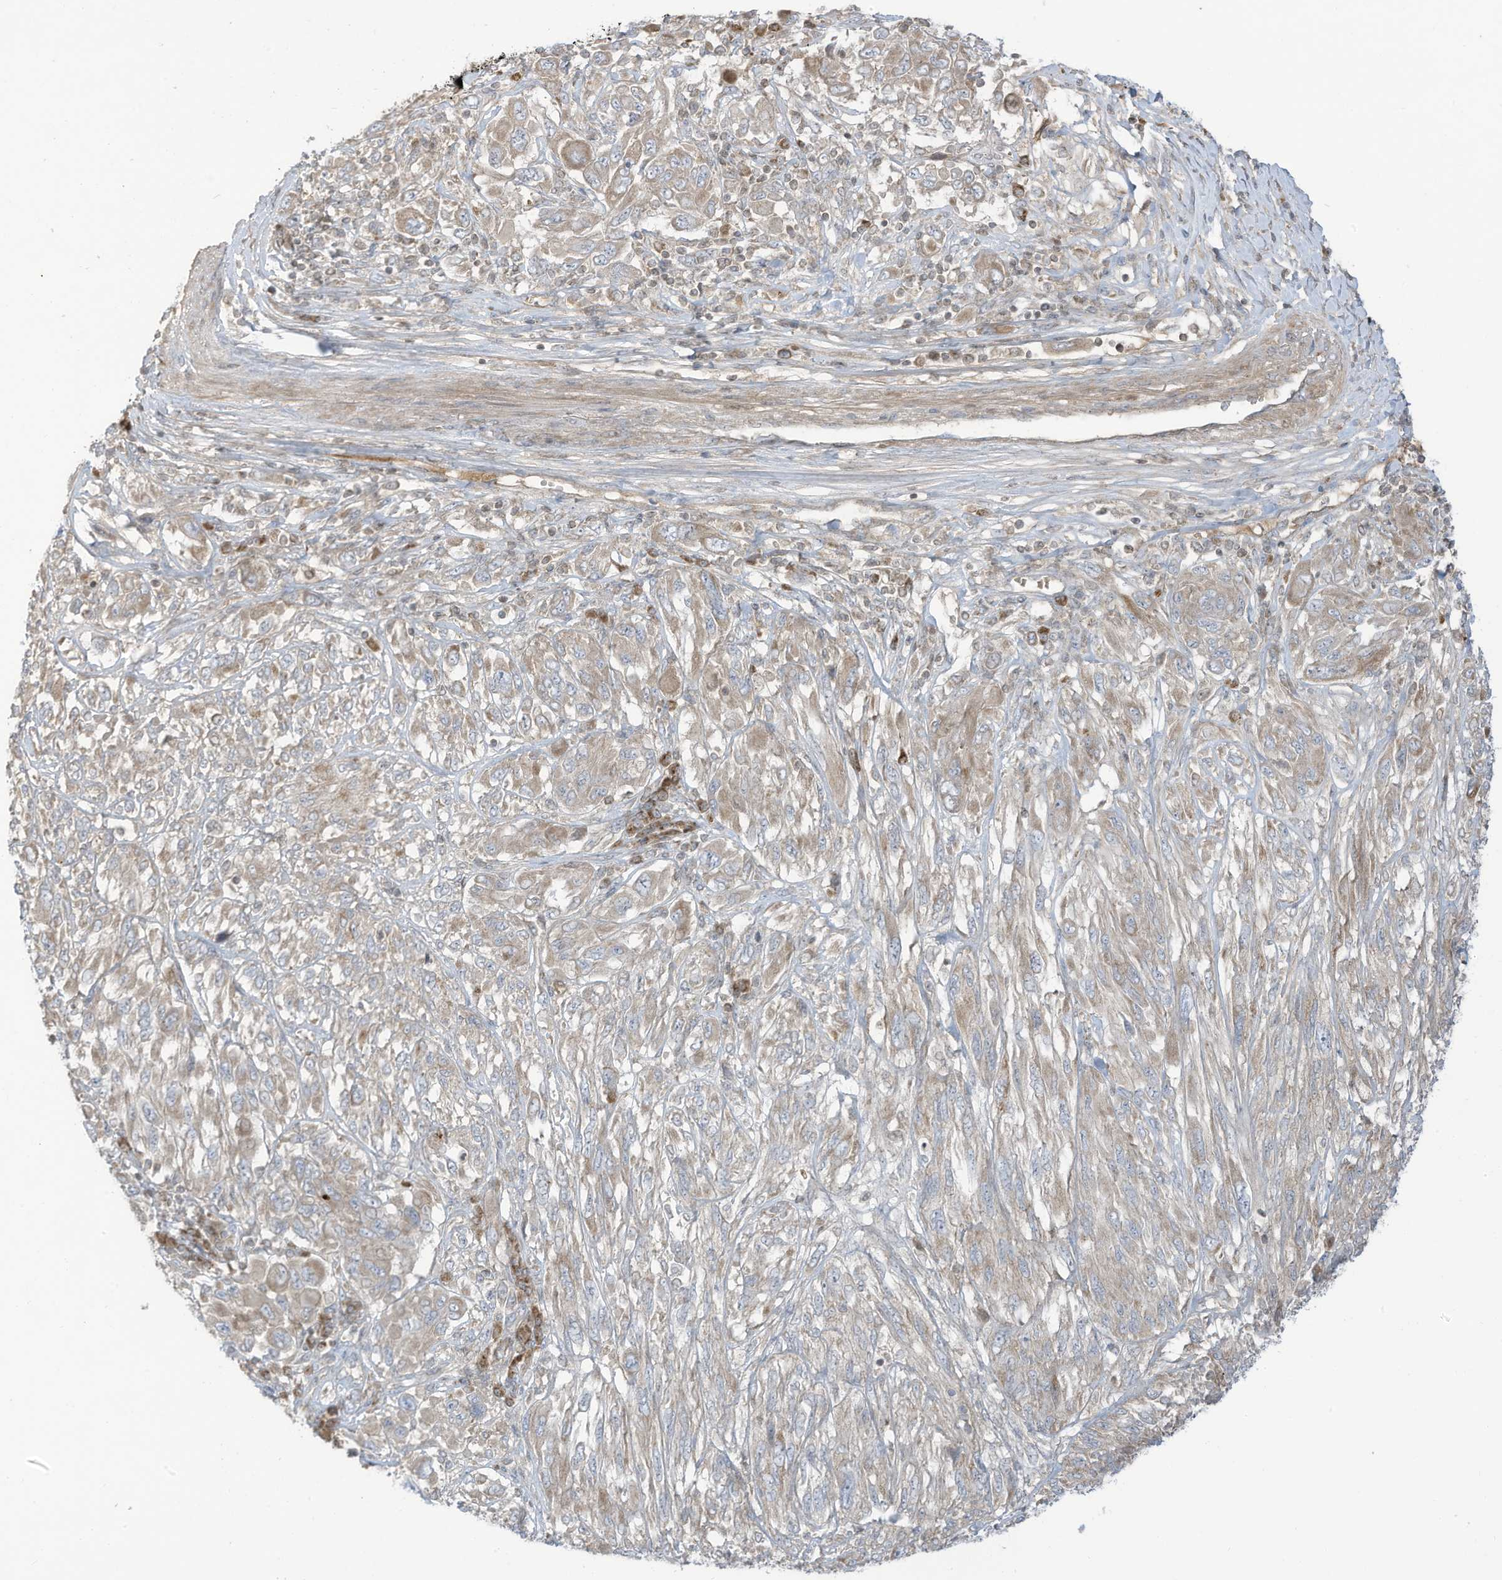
{"staining": {"intensity": "moderate", "quantity": ">75%", "location": "cytoplasmic/membranous"}, "tissue": "melanoma", "cell_type": "Tumor cells", "image_type": "cancer", "snomed": [{"axis": "morphology", "description": "Malignant melanoma, NOS"}, {"axis": "topography", "description": "Skin"}], "caption": "DAB immunohistochemical staining of human malignant melanoma shows moderate cytoplasmic/membranous protein expression in about >75% of tumor cells. The staining was performed using DAB (3,3'-diaminobenzidine) to visualize the protein expression in brown, while the nuclei were stained in blue with hematoxylin (Magnification: 20x).", "gene": "CGAS", "patient": {"sex": "female", "age": 91}}